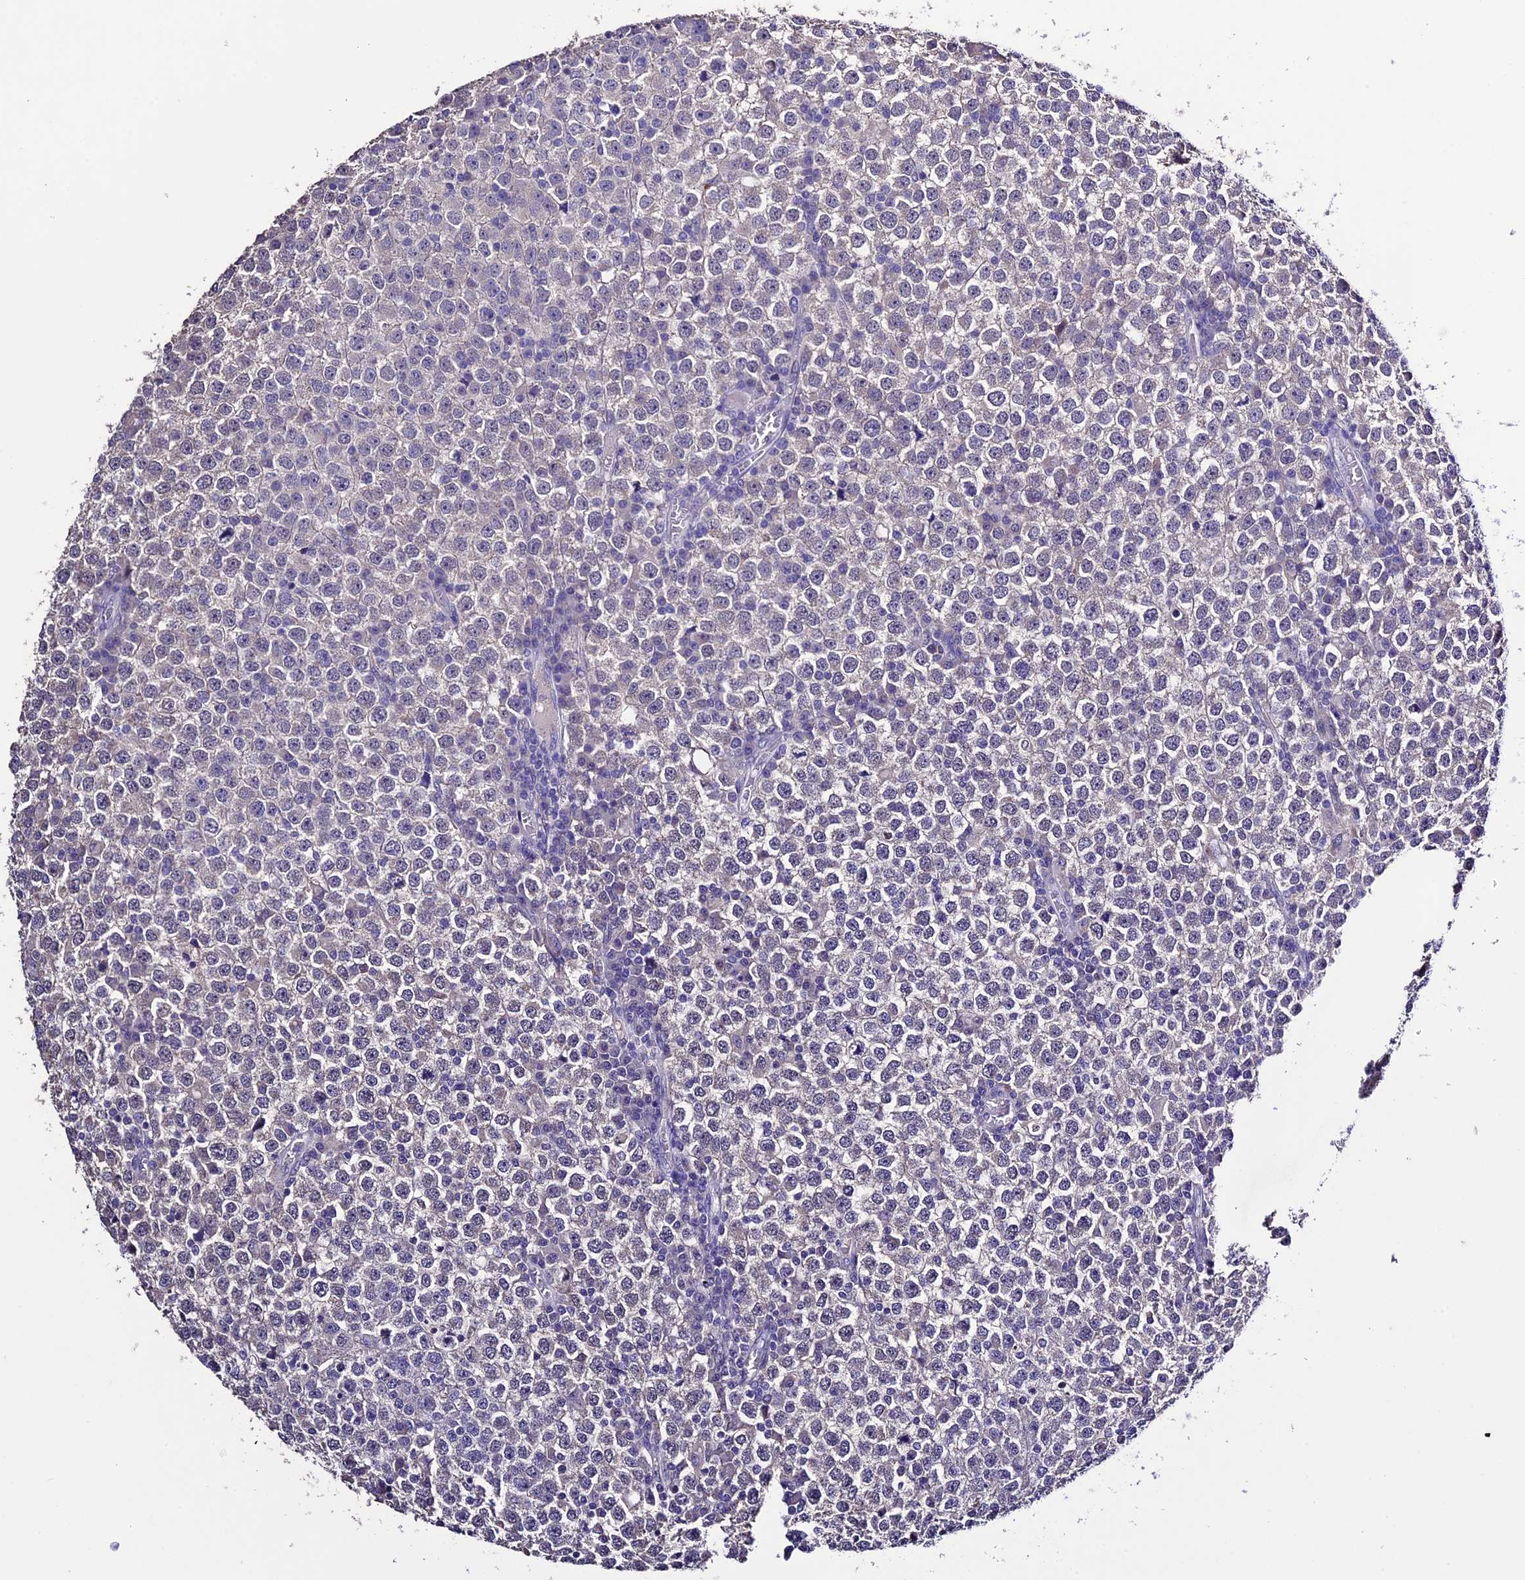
{"staining": {"intensity": "negative", "quantity": "none", "location": "none"}, "tissue": "testis cancer", "cell_type": "Tumor cells", "image_type": "cancer", "snomed": [{"axis": "morphology", "description": "Seminoma, NOS"}, {"axis": "topography", "description": "Testis"}], "caption": "DAB (3,3'-diaminobenzidine) immunohistochemical staining of human seminoma (testis) reveals no significant positivity in tumor cells.", "gene": "DIS3L", "patient": {"sex": "male", "age": 65}}